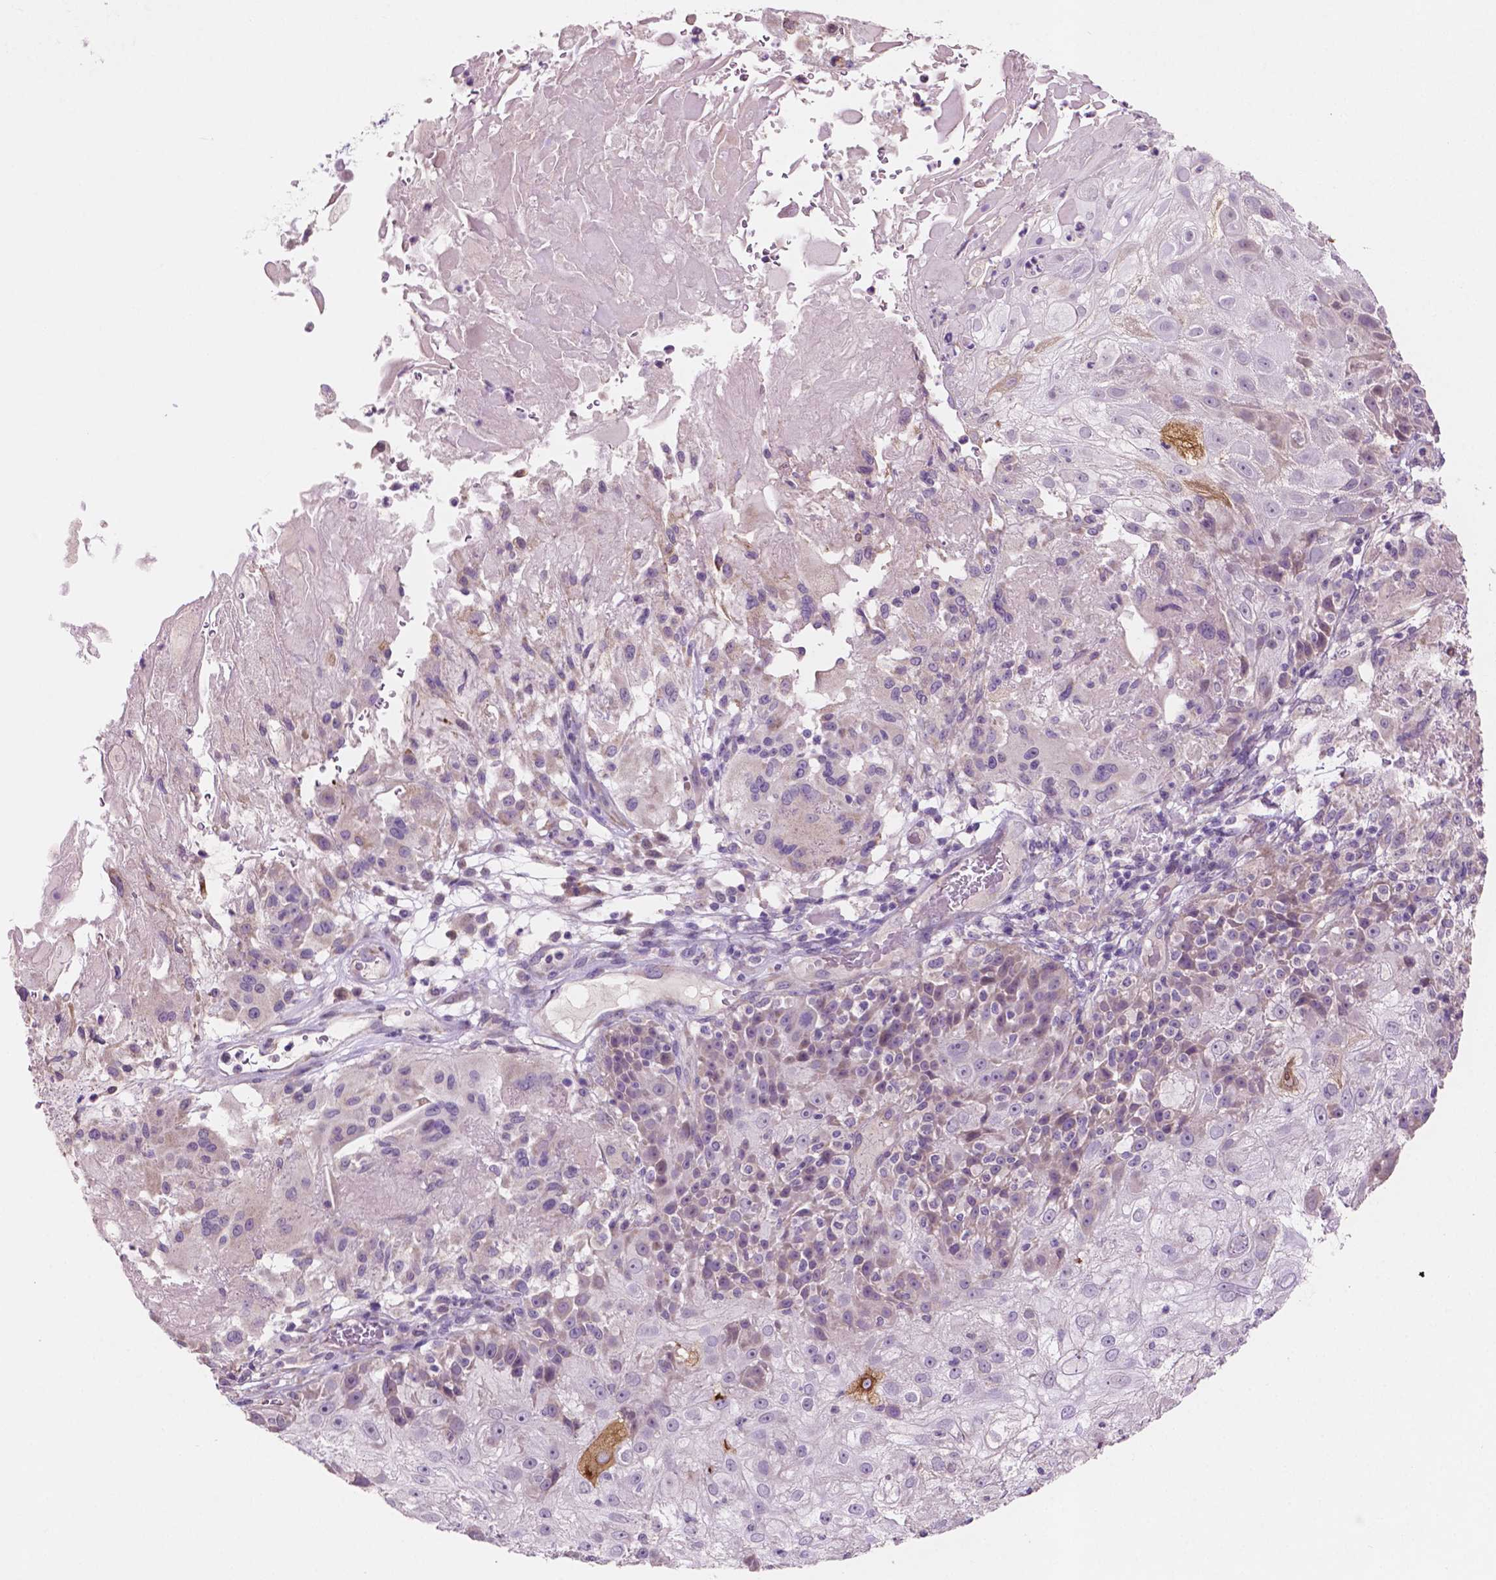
{"staining": {"intensity": "weak", "quantity": ">75%", "location": "cytoplasmic/membranous"}, "tissue": "skin cancer", "cell_type": "Tumor cells", "image_type": "cancer", "snomed": [{"axis": "morphology", "description": "Normal tissue, NOS"}, {"axis": "morphology", "description": "Squamous cell carcinoma, NOS"}, {"axis": "topography", "description": "Skin"}], "caption": "This is an image of immunohistochemistry staining of skin squamous cell carcinoma, which shows weak staining in the cytoplasmic/membranous of tumor cells.", "gene": "LRP1B", "patient": {"sex": "female", "age": 83}}